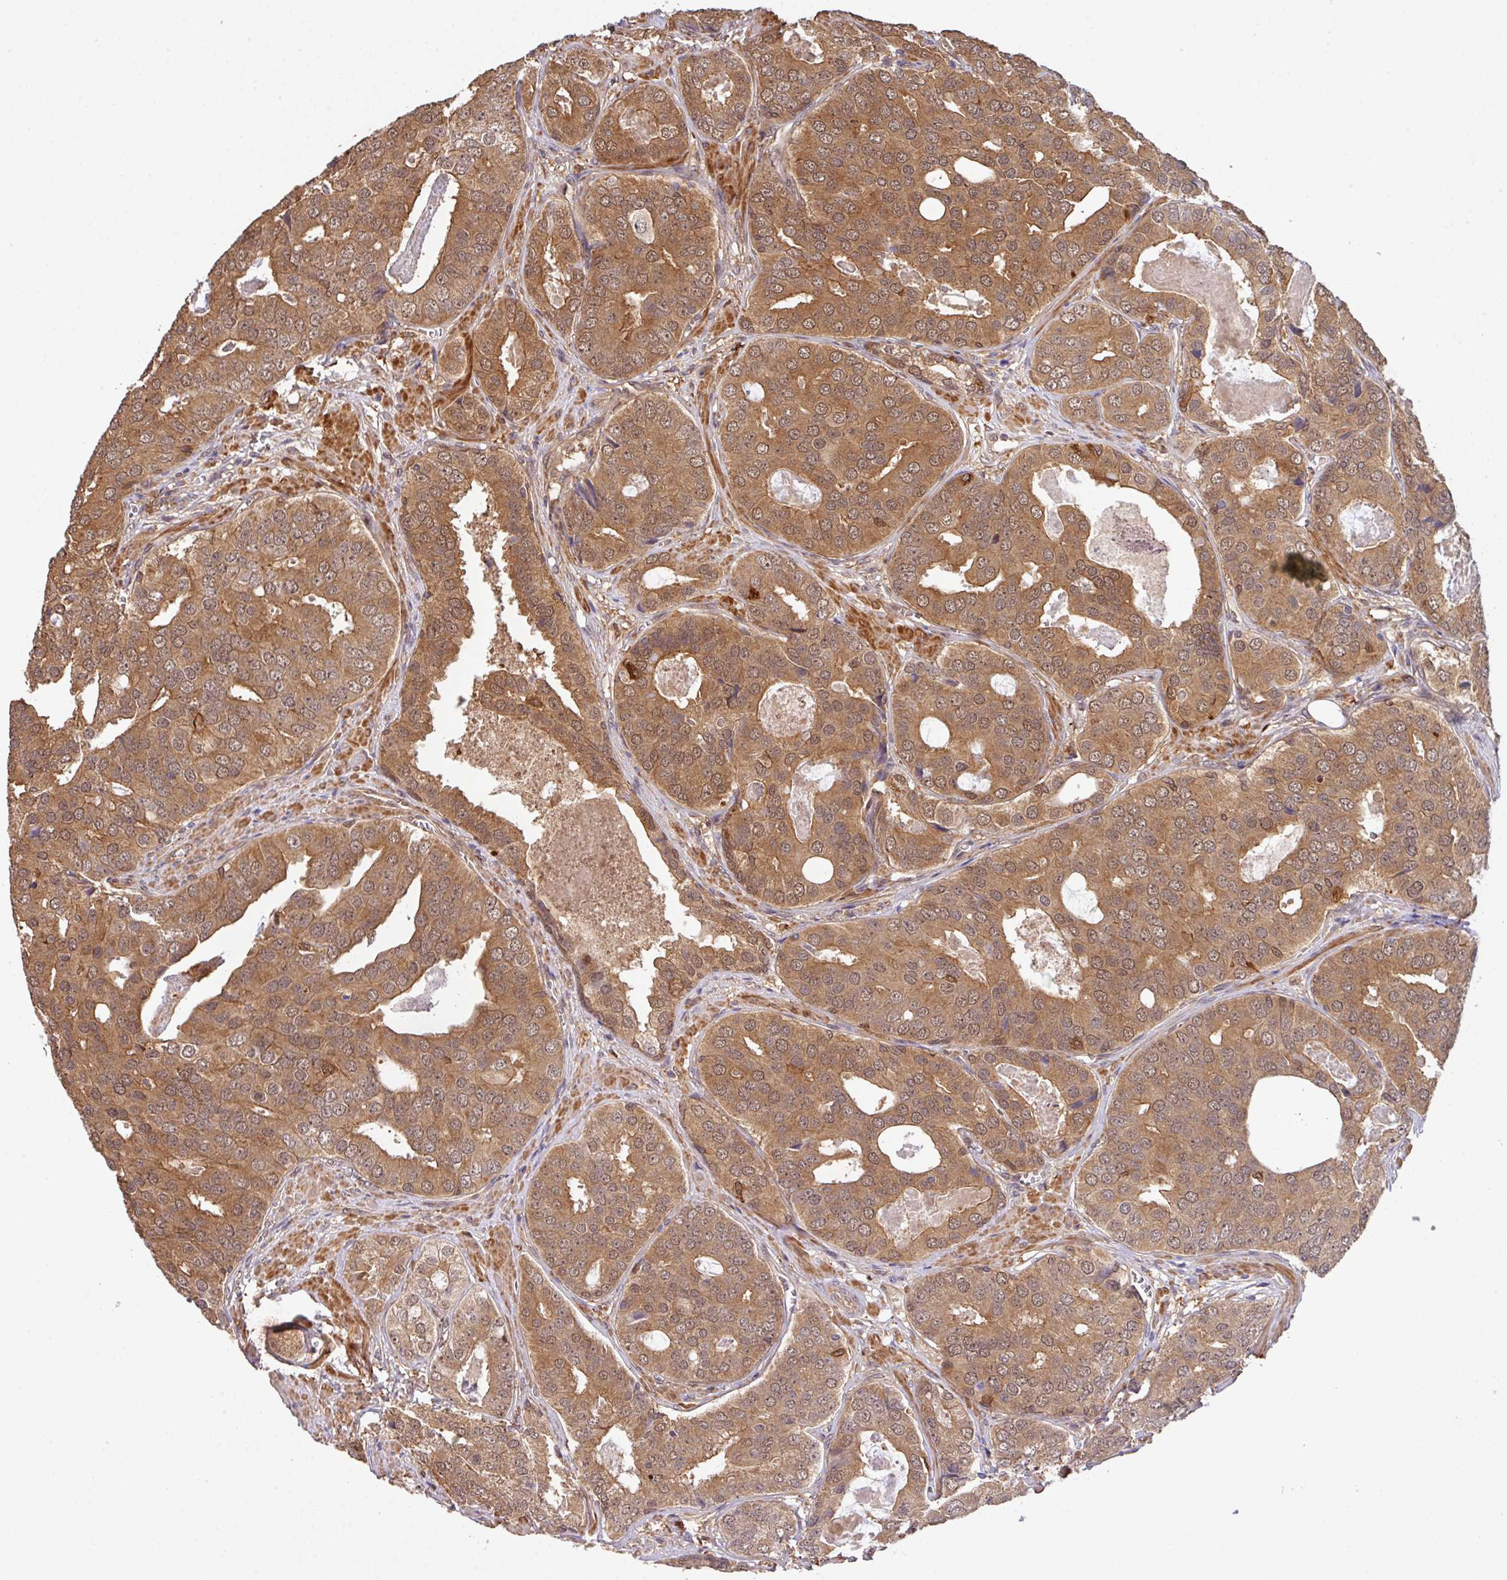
{"staining": {"intensity": "moderate", "quantity": ">75%", "location": "cytoplasmic/membranous,nuclear"}, "tissue": "prostate cancer", "cell_type": "Tumor cells", "image_type": "cancer", "snomed": [{"axis": "morphology", "description": "Adenocarcinoma, High grade"}, {"axis": "topography", "description": "Prostate"}], "caption": "This histopathology image displays immunohistochemistry (IHC) staining of adenocarcinoma (high-grade) (prostate), with medium moderate cytoplasmic/membranous and nuclear expression in approximately >75% of tumor cells.", "gene": "ARPIN", "patient": {"sex": "male", "age": 71}}